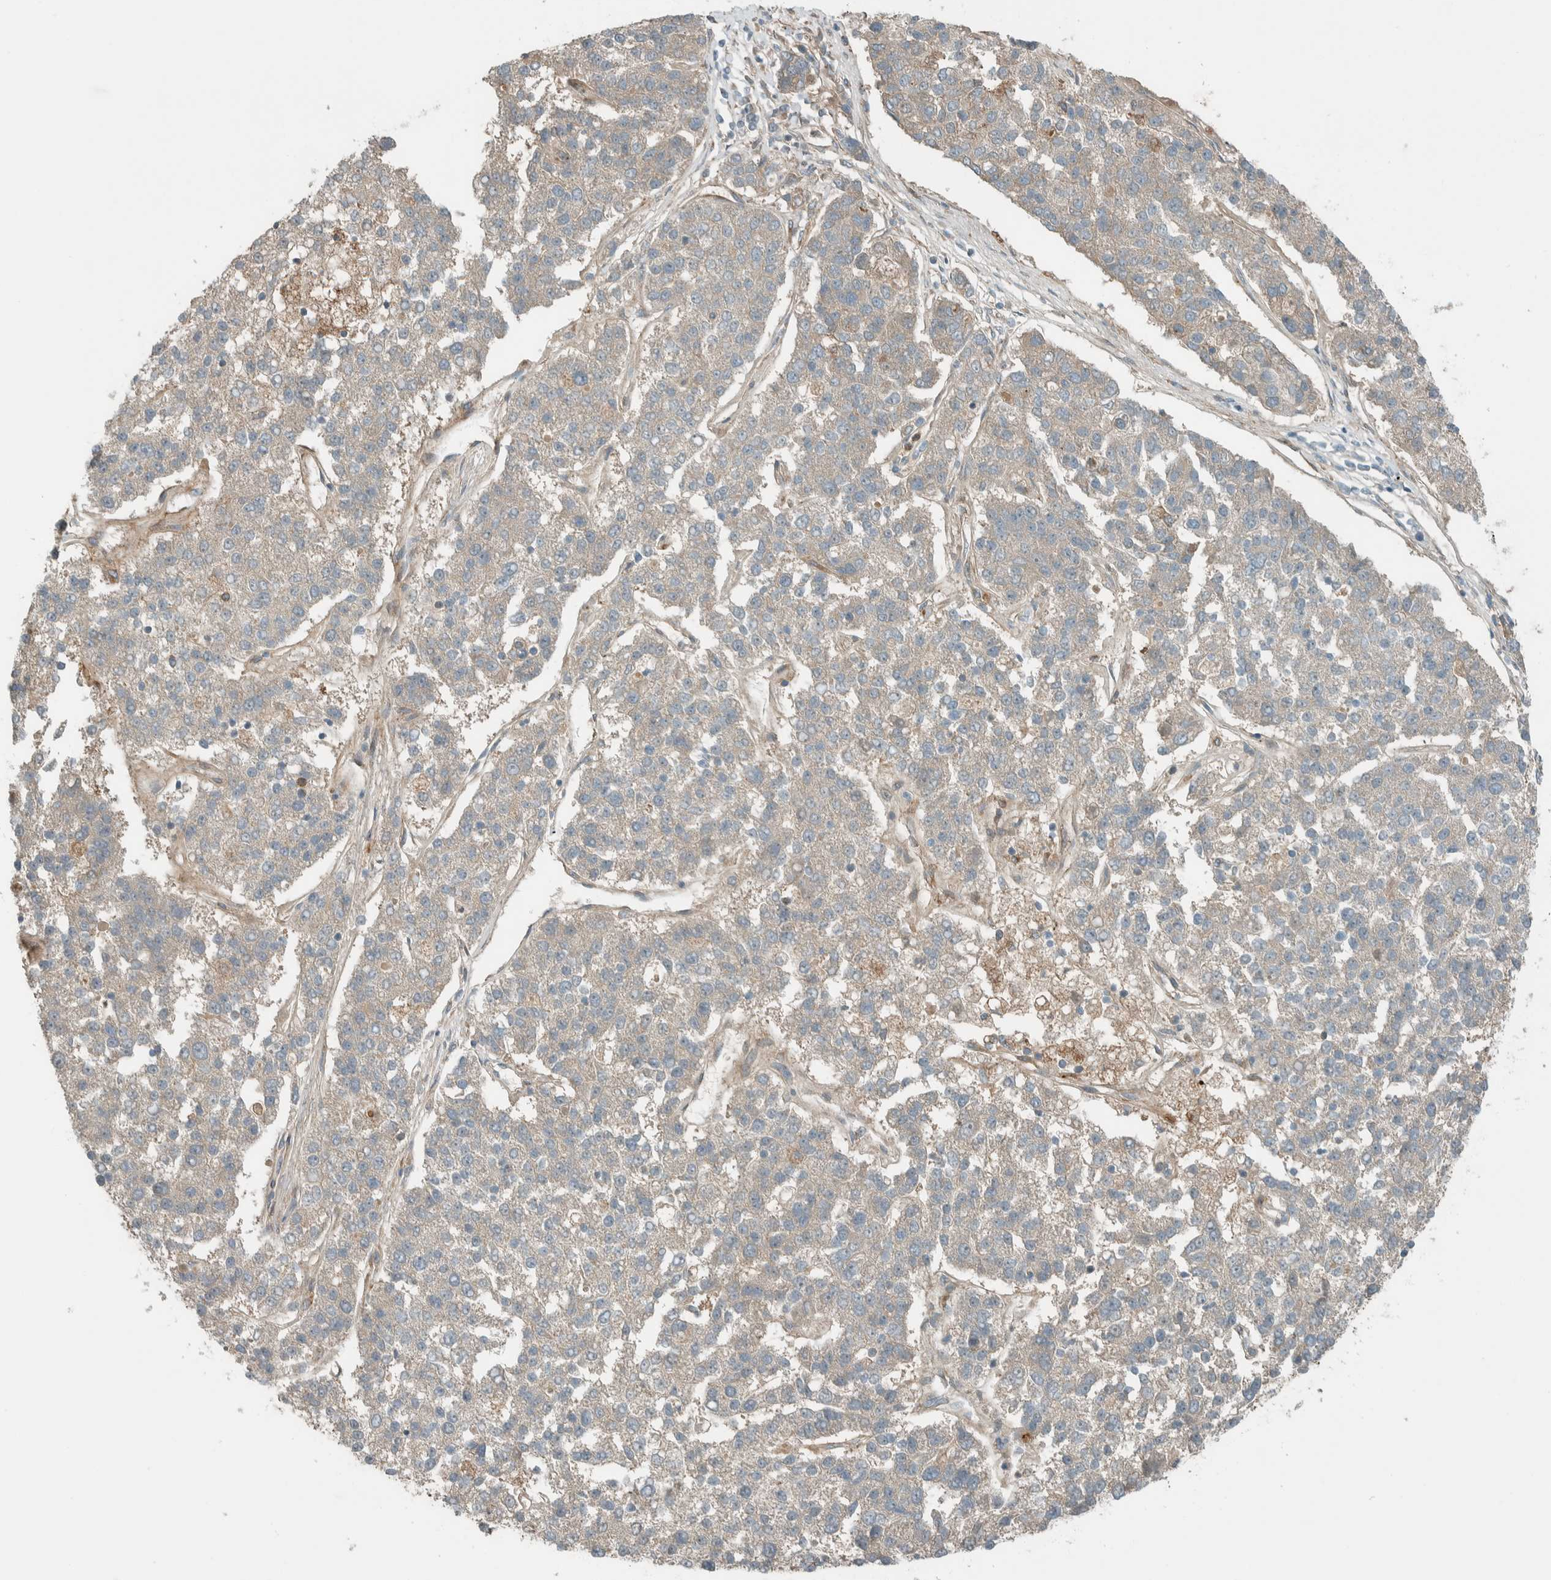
{"staining": {"intensity": "weak", "quantity": ">75%", "location": "cytoplasmic/membranous"}, "tissue": "pancreatic cancer", "cell_type": "Tumor cells", "image_type": "cancer", "snomed": [{"axis": "morphology", "description": "Adenocarcinoma, NOS"}, {"axis": "topography", "description": "Pancreas"}], "caption": "There is low levels of weak cytoplasmic/membranous expression in tumor cells of pancreatic adenocarcinoma, as demonstrated by immunohistochemical staining (brown color).", "gene": "EXOC7", "patient": {"sex": "female", "age": 61}}